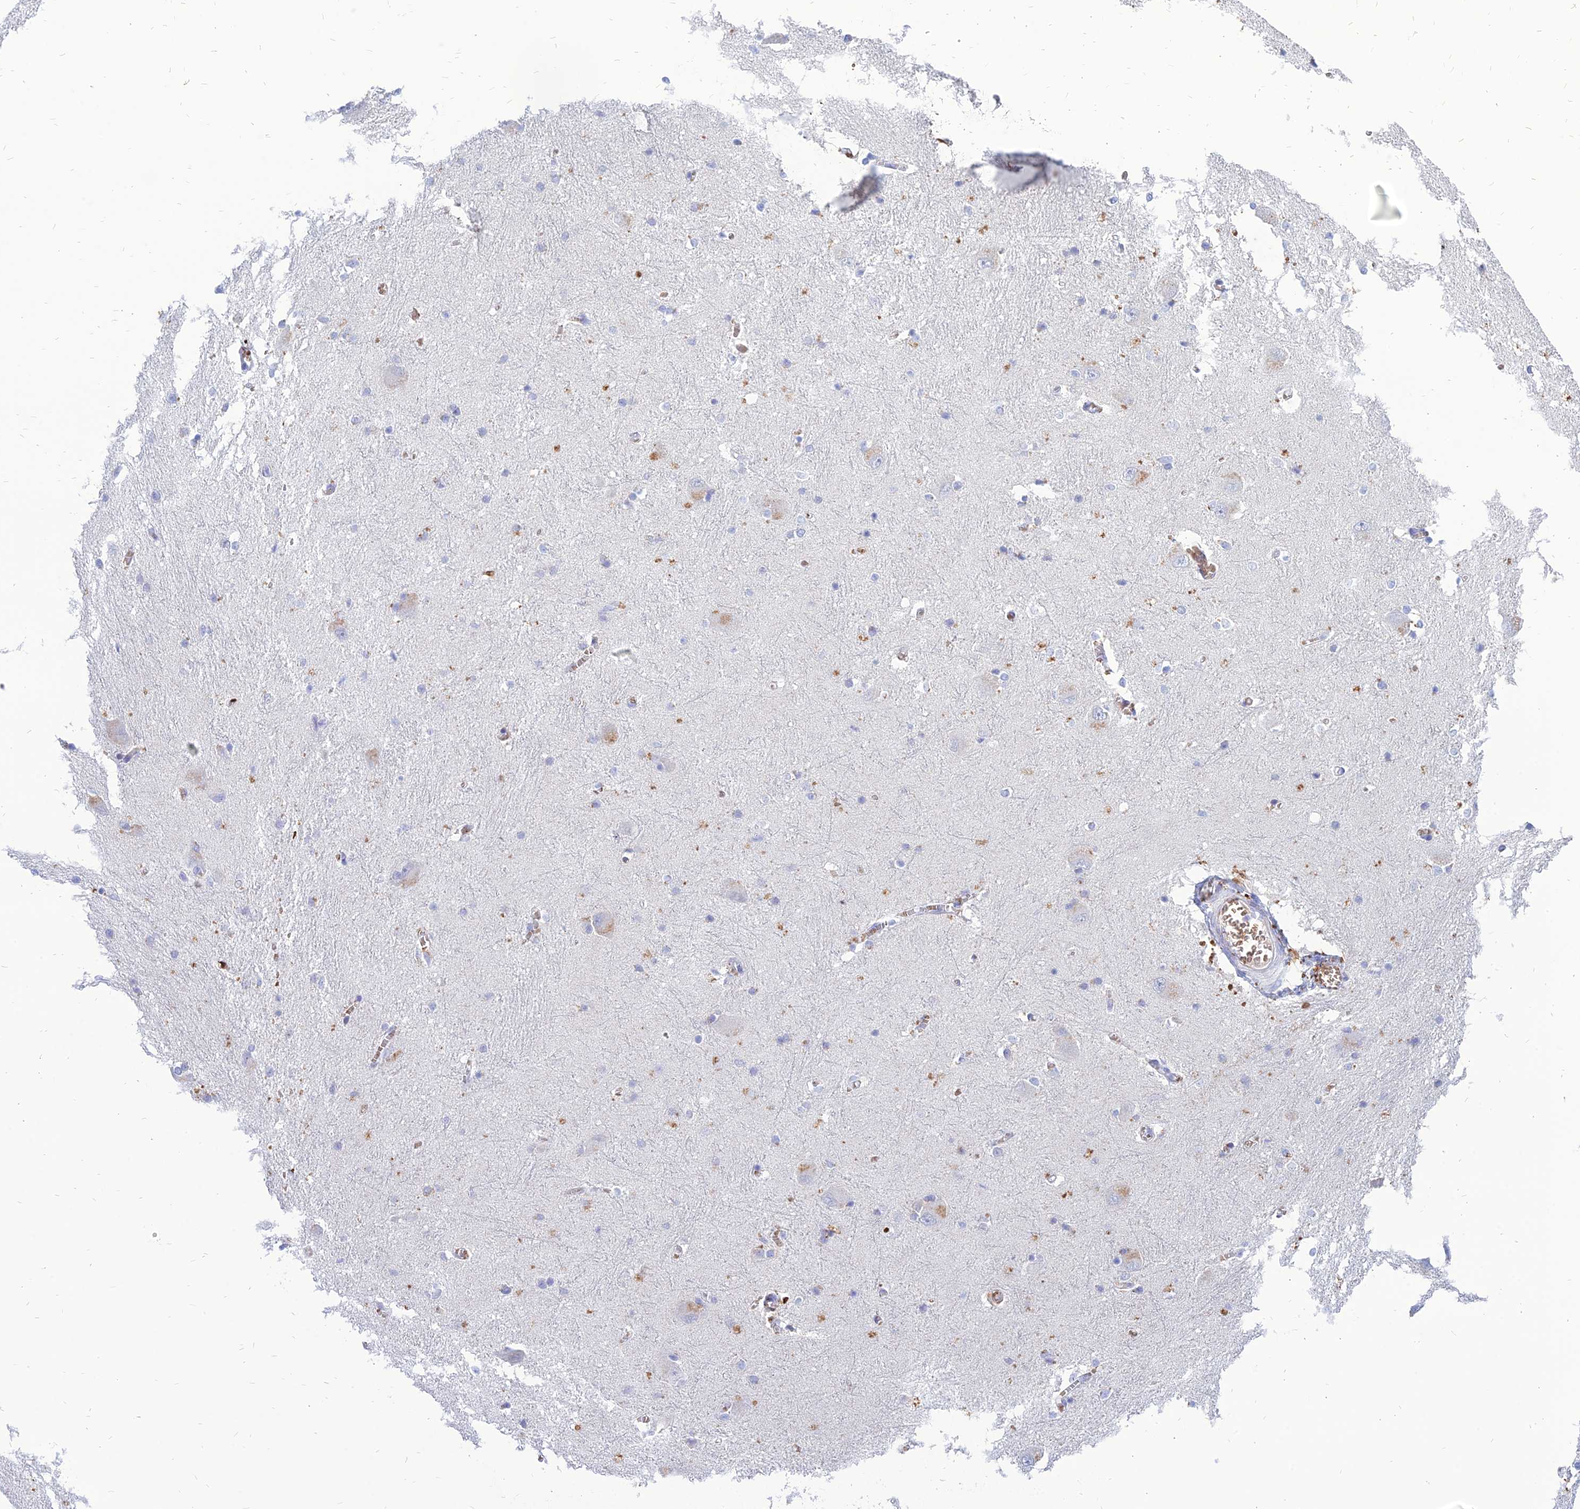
{"staining": {"intensity": "negative", "quantity": "none", "location": "none"}, "tissue": "caudate", "cell_type": "Glial cells", "image_type": "normal", "snomed": [{"axis": "morphology", "description": "Normal tissue, NOS"}, {"axis": "topography", "description": "Lateral ventricle wall"}], "caption": "Immunohistochemistry micrograph of benign caudate stained for a protein (brown), which exhibits no positivity in glial cells.", "gene": "HHAT", "patient": {"sex": "male", "age": 37}}